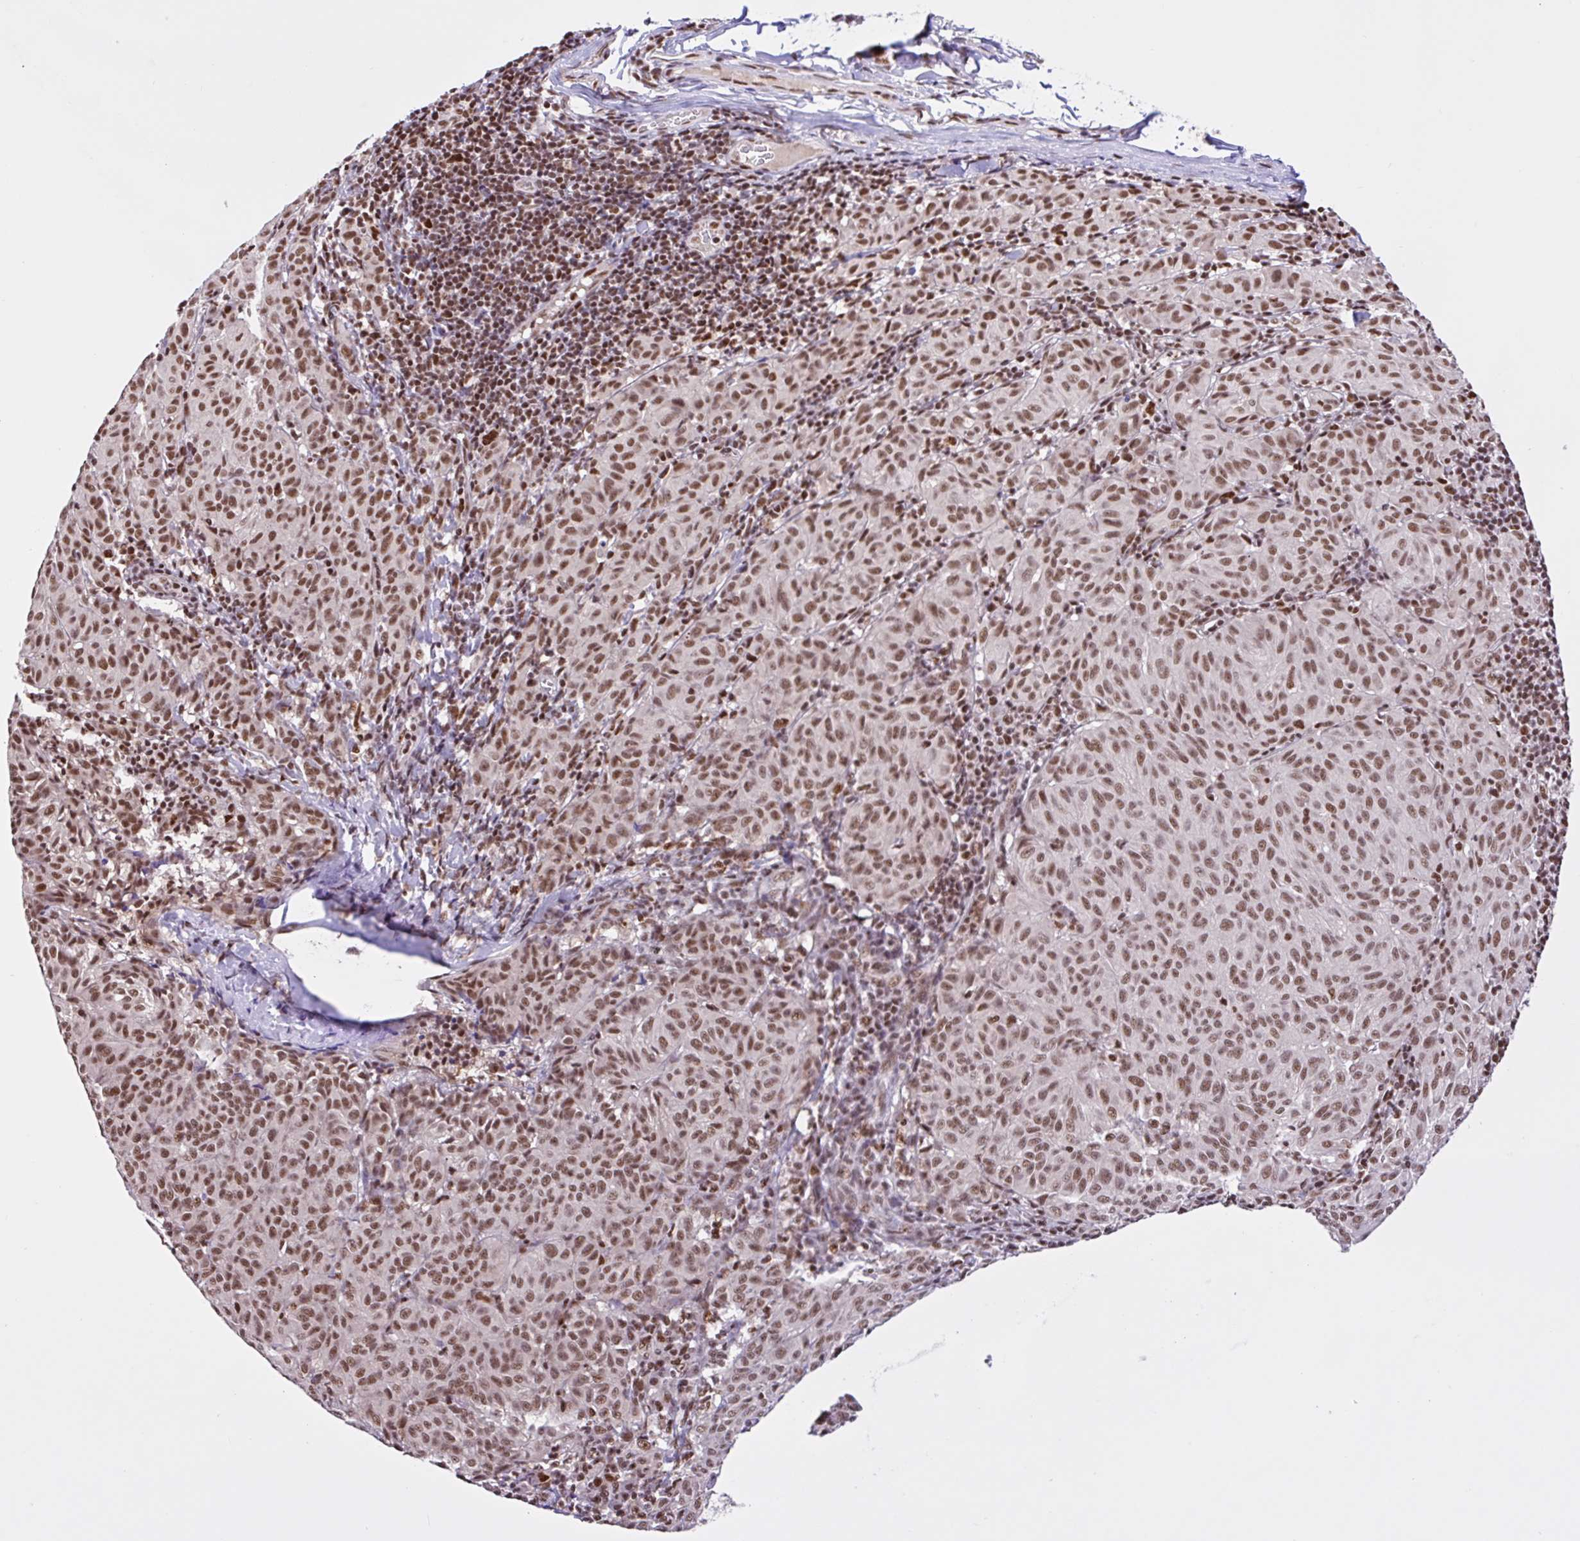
{"staining": {"intensity": "moderate", "quantity": ">75%", "location": "nuclear"}, "tissue": "melanoma", "cell_type": "Tumor cells", "image_type": "cancer", "snomed": [{"axis": "morphology", "description": "Malignant melanoma, NOS"}, {"axis": "topography", "description": "Skin"}], "caption": "High-magnification brightfield microscopy of malignant melanoma stained with DAB (3,3'-diaminobenzidine) (brown) and counterstained with hematoxylin (blue). tumor cells exhibit moderate nuclear staining is present in approximately>75% of cells.", "gene": "CCDC12", "patient": {"sex": "female", "age": 72}}